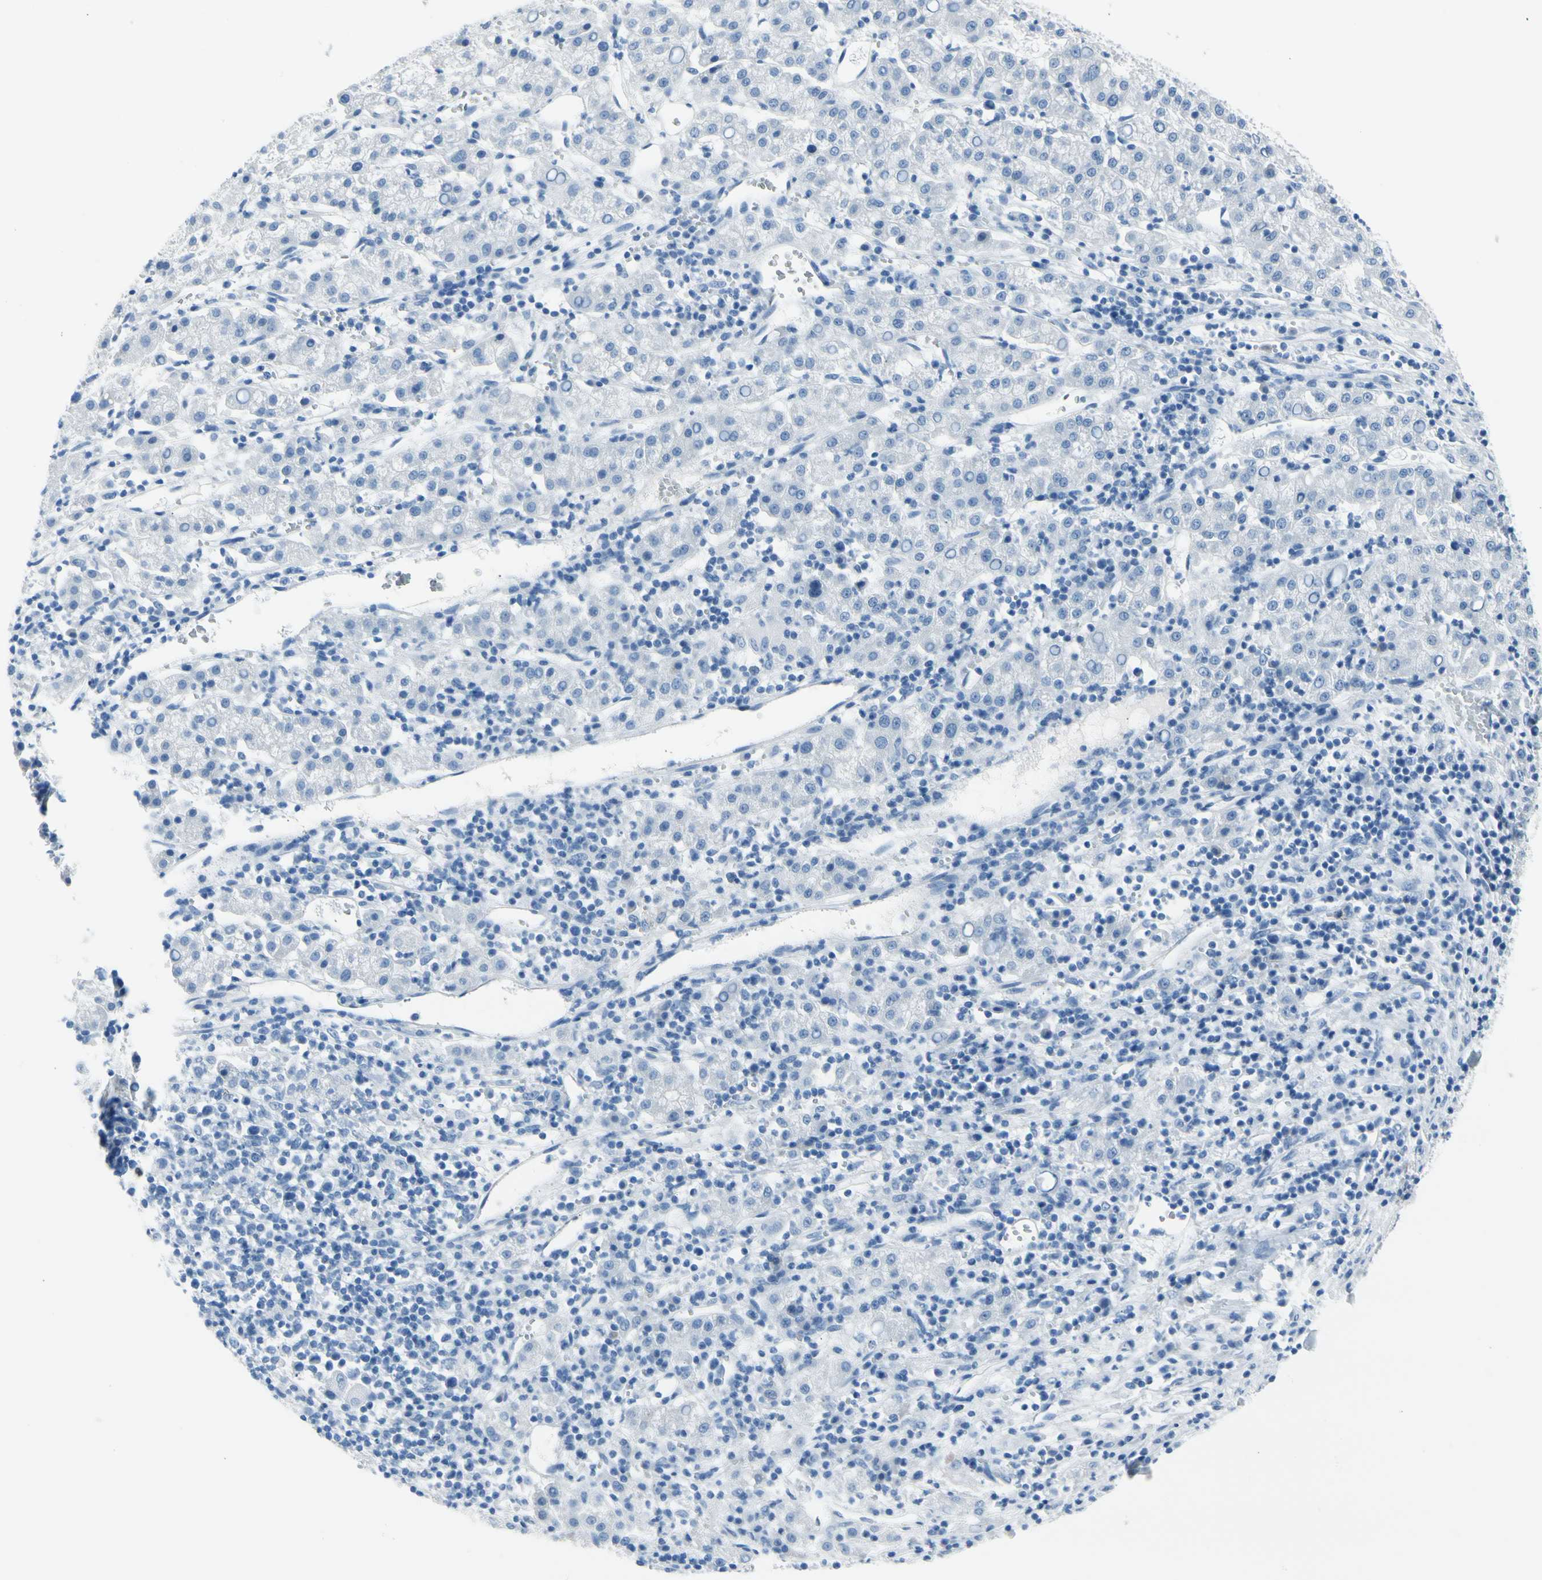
{"staining": {"intensity": "negative", "quantity": "none", "location": "none"}, "tissue": "liver cancer", "cell_type": "Tumor cells", "image_type": "cancer", "snomed": [{"axis": "morphology", "description": "Carcinoma, Hepatocellular, NOS"}, {"axis": "topography", "description": "Liver"}], "caption": "There is no significant expression in tumor cells of hepatocellular carcinoma (liver).", "gene": "TPO", "patient": {"sex": "female", "age": 58}}